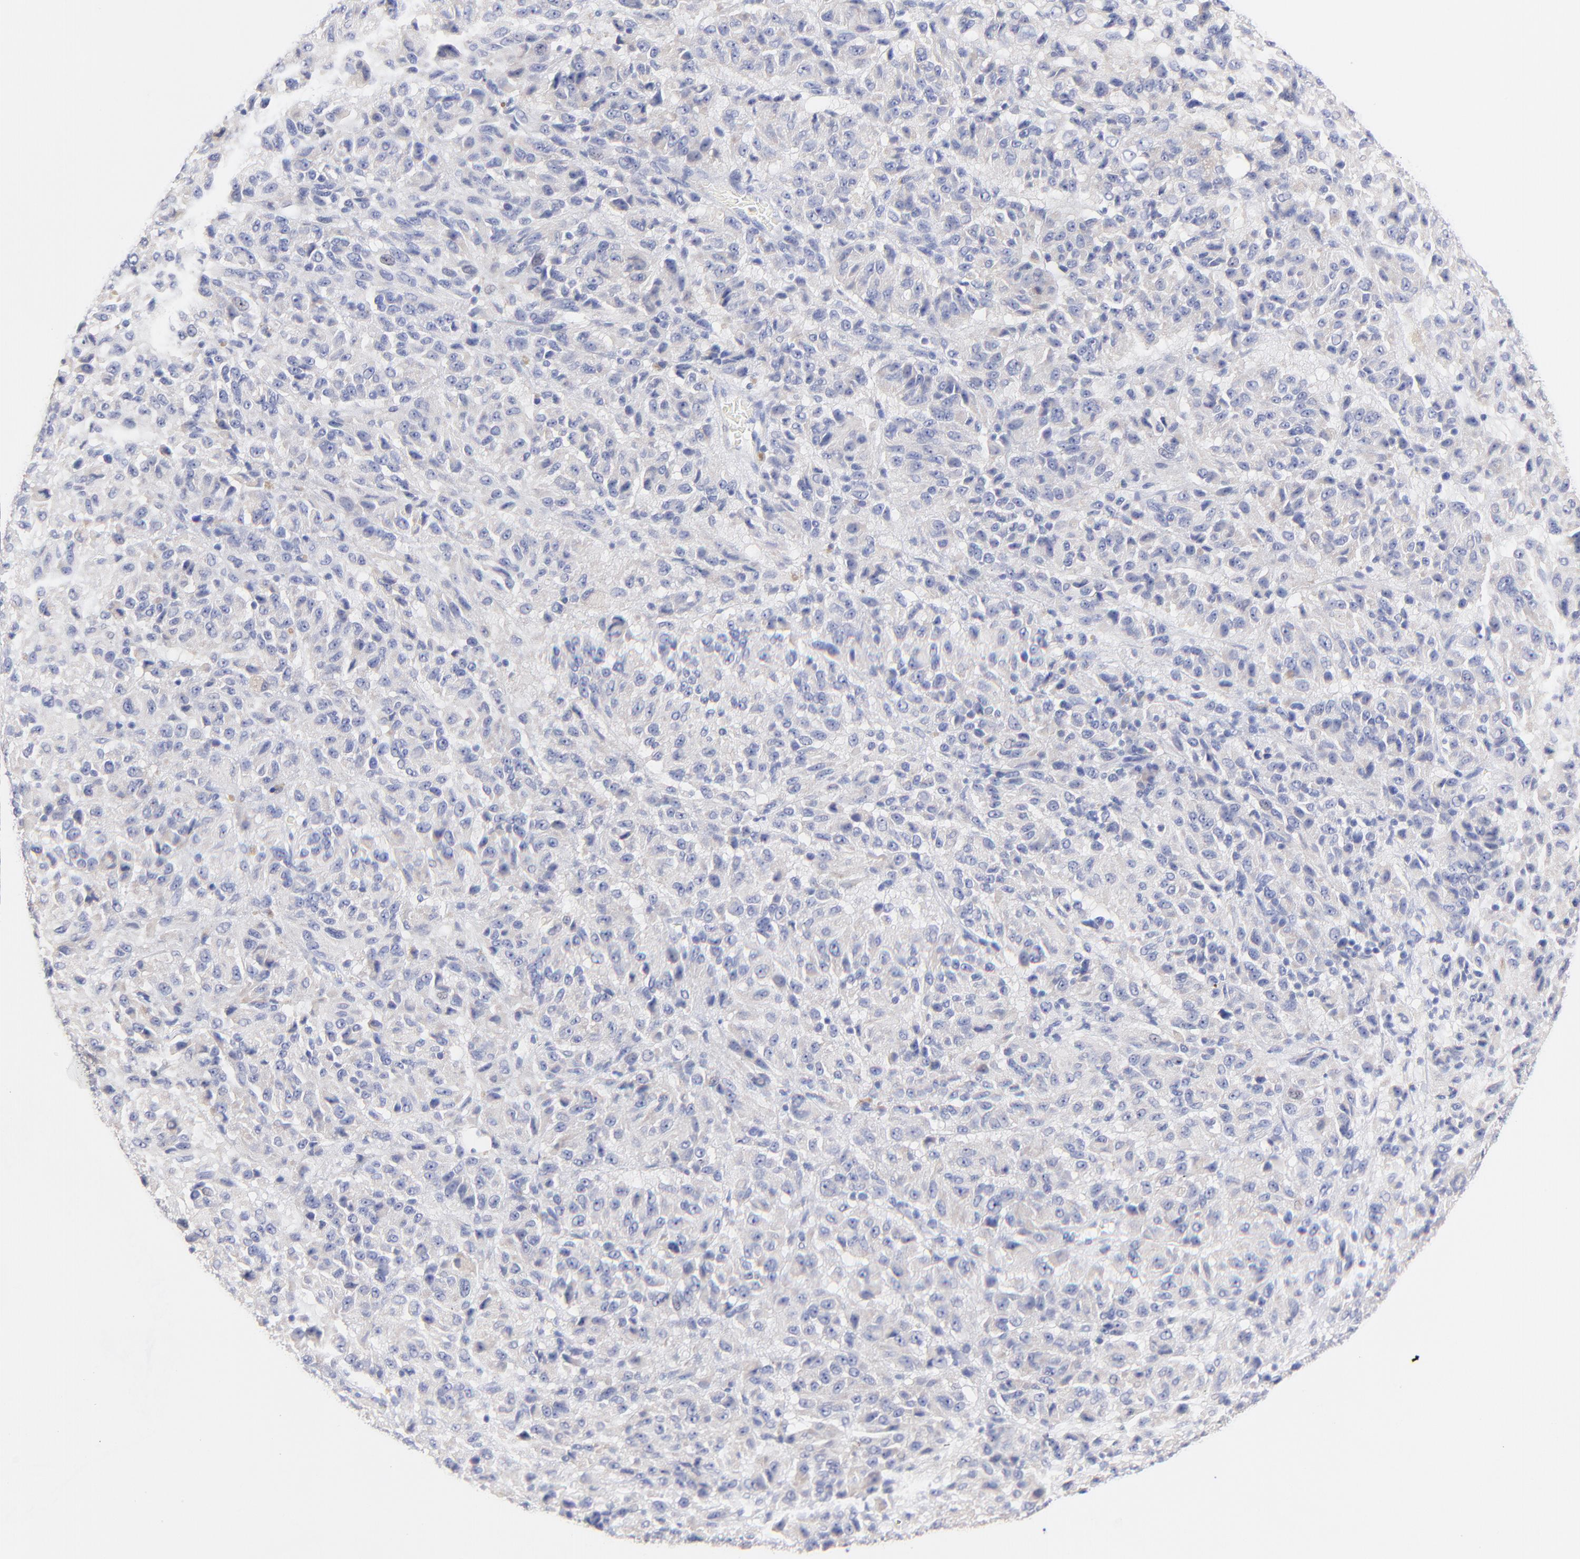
{"staining": {"intensity": "negative", "quantity": "none", "location": "none"}, "tissue": "melanoma", "cell_type": "Tumor cells", "image_type": "cancer", "snomed": [{"axis": "morphology", "description": "Malignant melanoma, Metastatic site"}, {"axis": "topography", "description": "Lung"}], "caption": "Image shows no protein expression in tumor cells of malignant melanoma (metastatic site) tissue.", "gene": "EBP", "patient": {"sex": "male", "age": 64}}